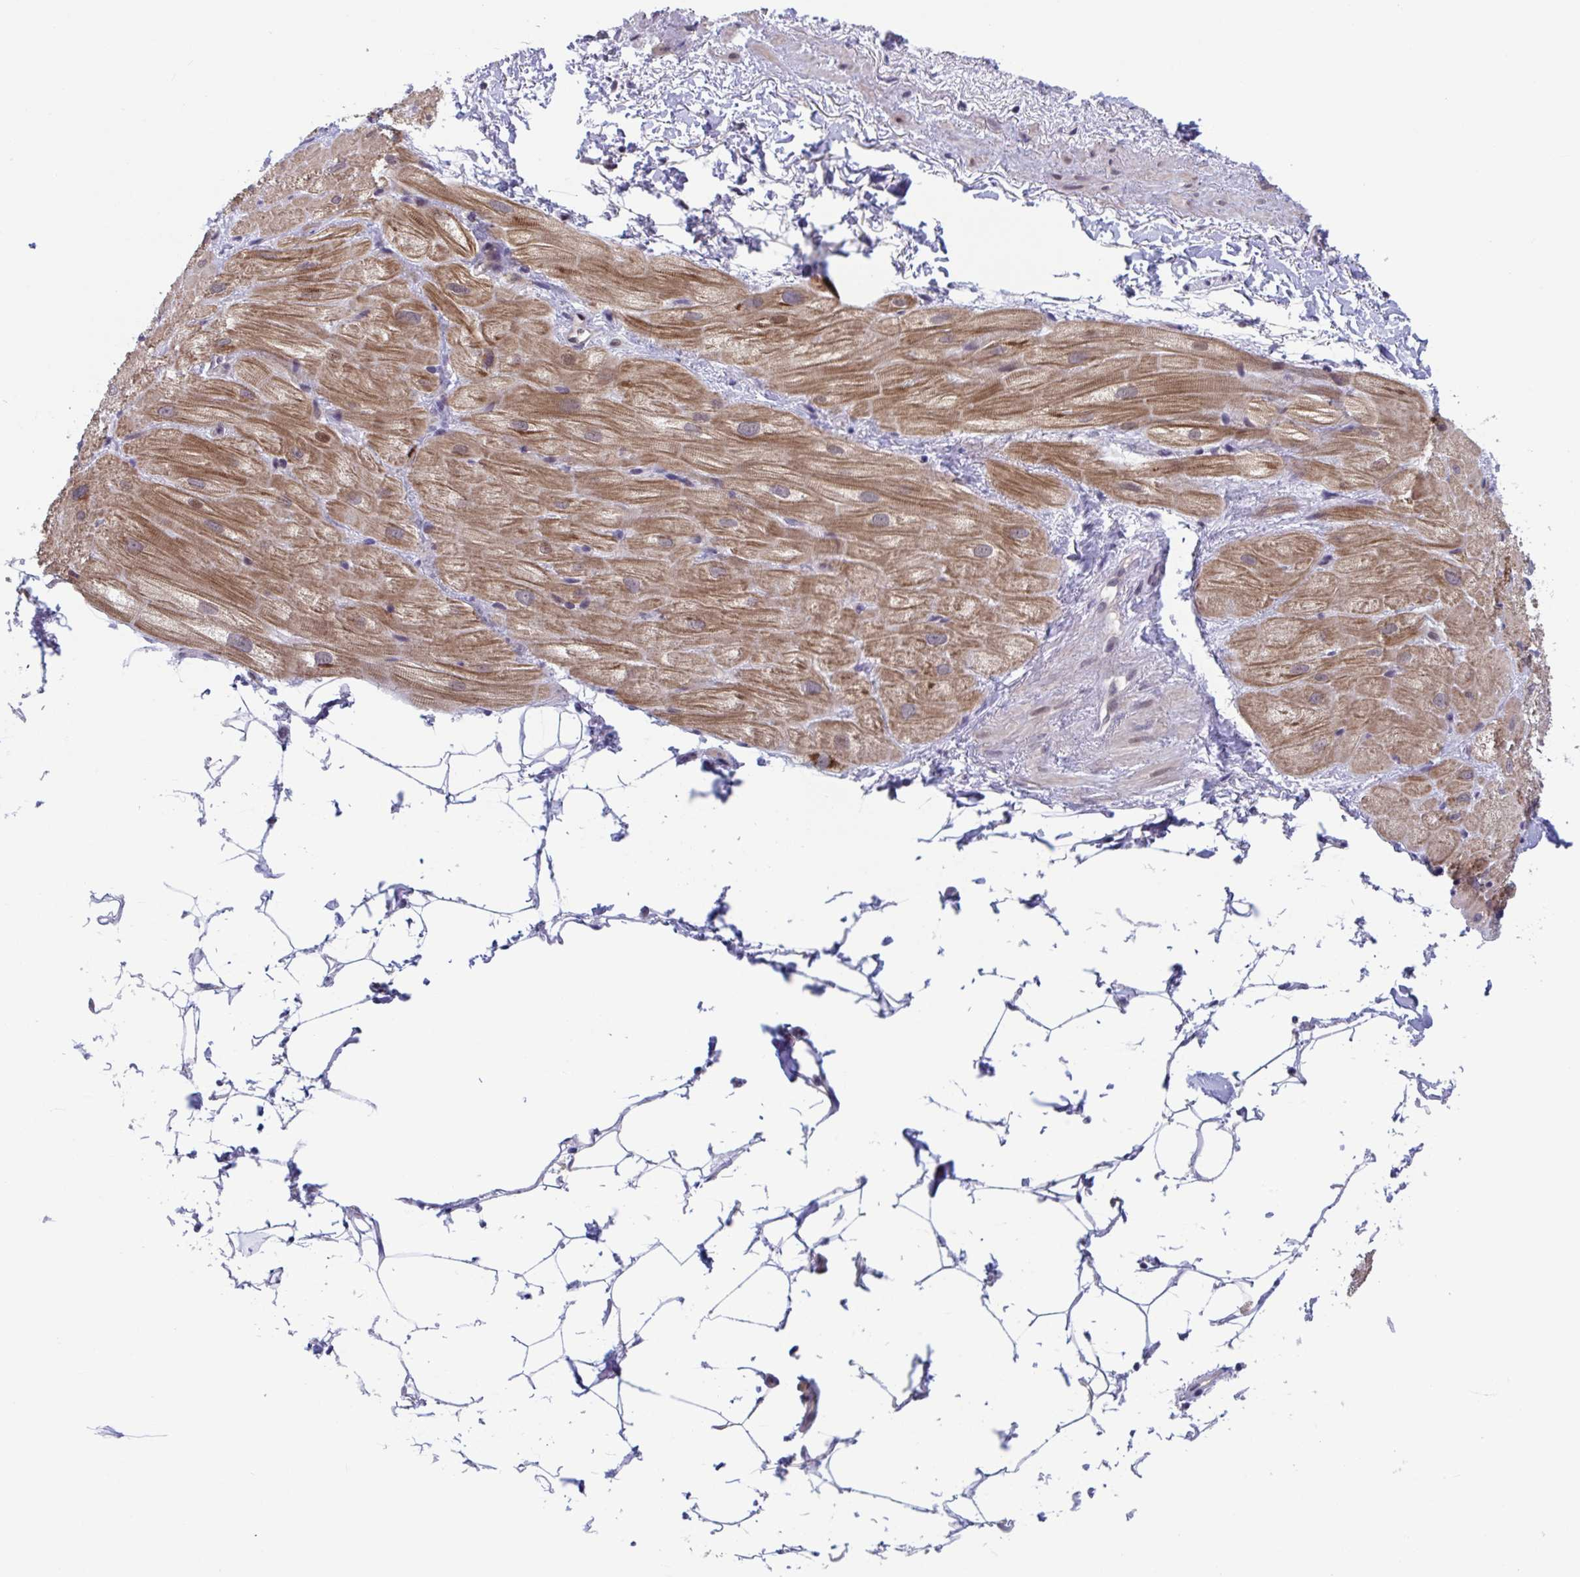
{"staining": {"intensity": "moderate", "quantity": ">75%", "location": "cytoplasmic/membranous"}, "tissue": "heart muscle", "cell_type": "Cardiomyocytes", "image_type": "normal", "snomed": [{"axis": "morphology", "description": "Normal tissue, NOS"}, {"axis": "topography", "description": "Heart"}], "caption": "Benign heart muscle displays moderate cytoplasmic/membranous staining in about >75% of cardiomyocytes, visualized by immunohistochemistry.", "gene": "RIOK1", "patient": {"sex": "male", "age": 62}}